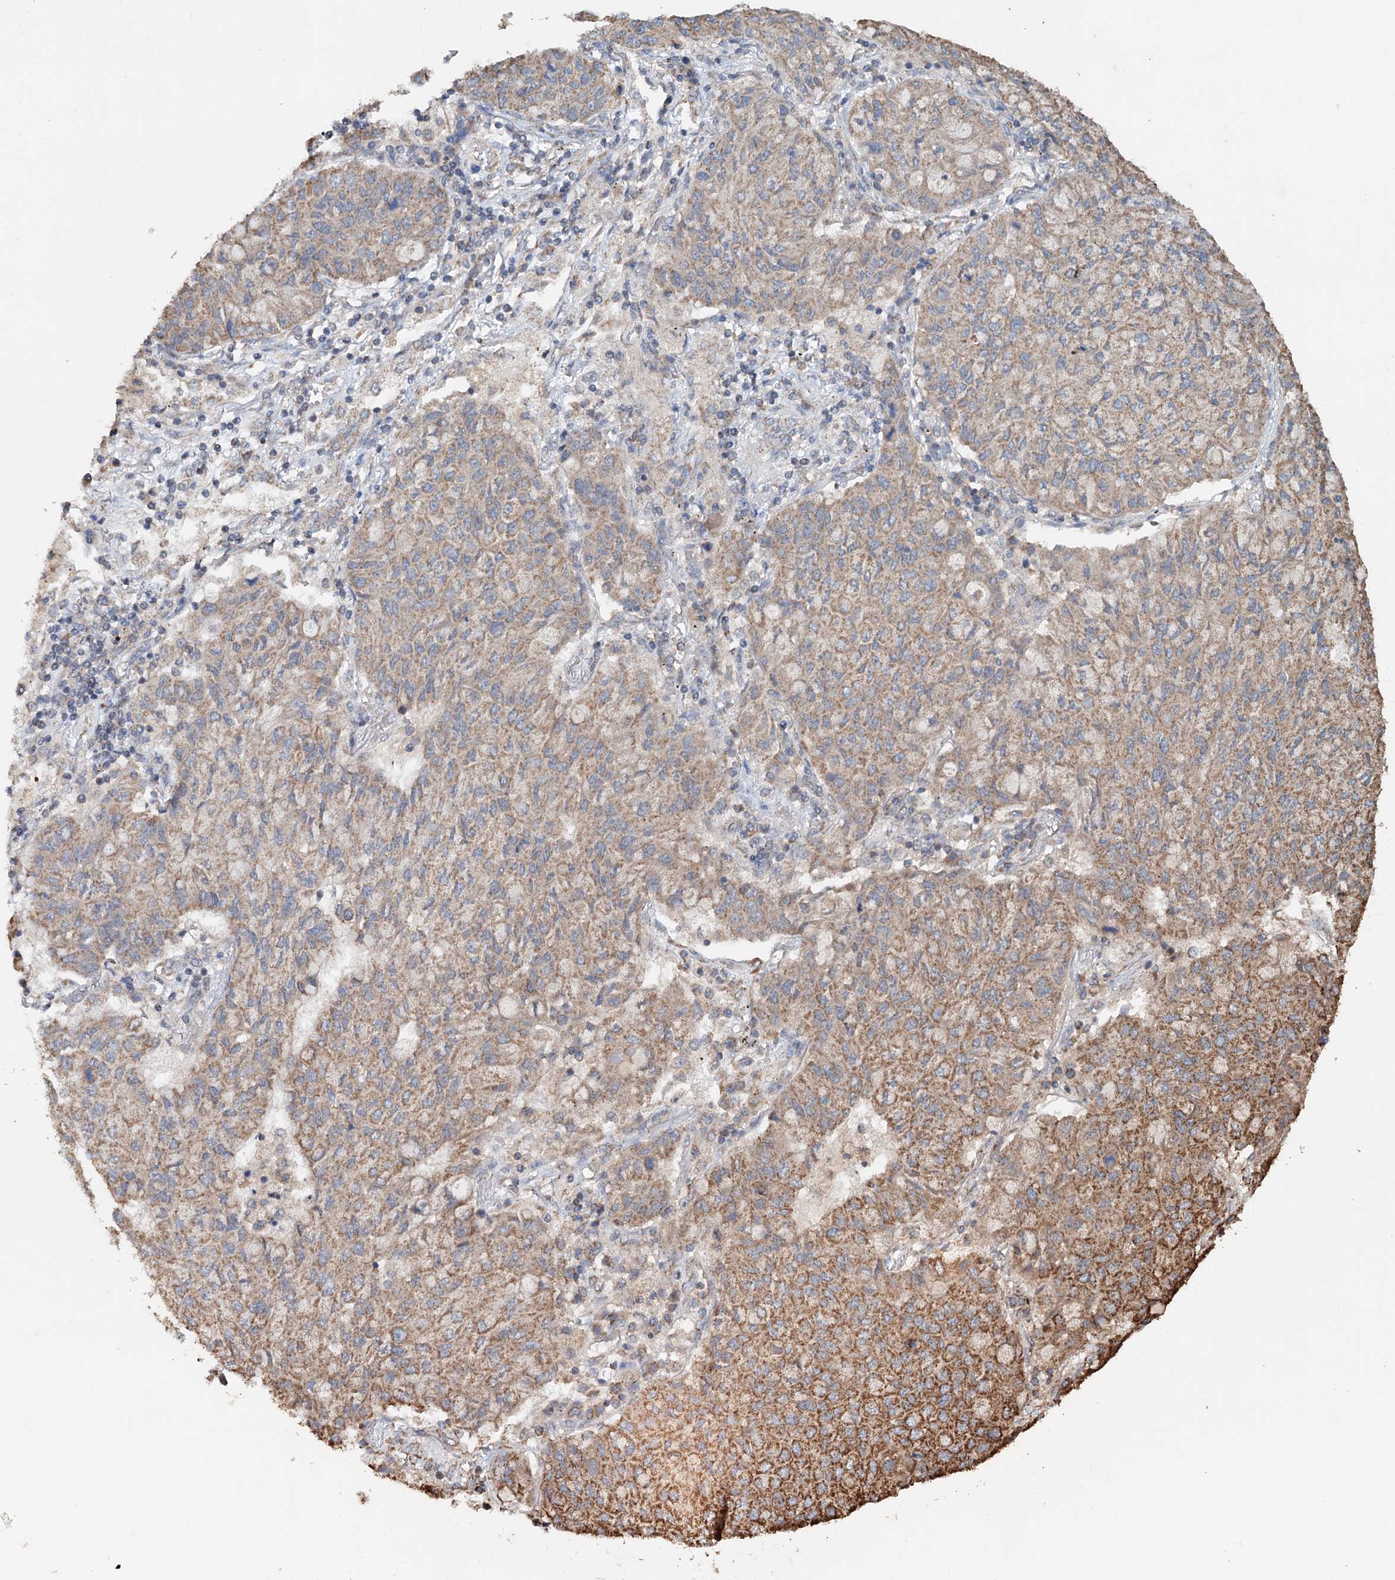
{"staining": {"intensity": "moderate", "quantity": "25%-75%", "location": "cytoplasmic/membranous"}, "tissue": "lung cancer", "cell_type": "Tumor cells", "image_type": "cancer", "snomed": [{"axis": "morphology", "description": "Squamous cell carcinoma, NOS"}, {"axis": "topography", "description": "Lung"}], "caption": "Protein staining reveals moderate cytoplasmic/membranous expression in approximately 25%-75% of tumor cells in lung squamous cell carcinoma. (DAB IHC with brightfield microscopy, high magnification).", "gene": "PIK3CB", "patient": {"sex": "male", "age": 74}}